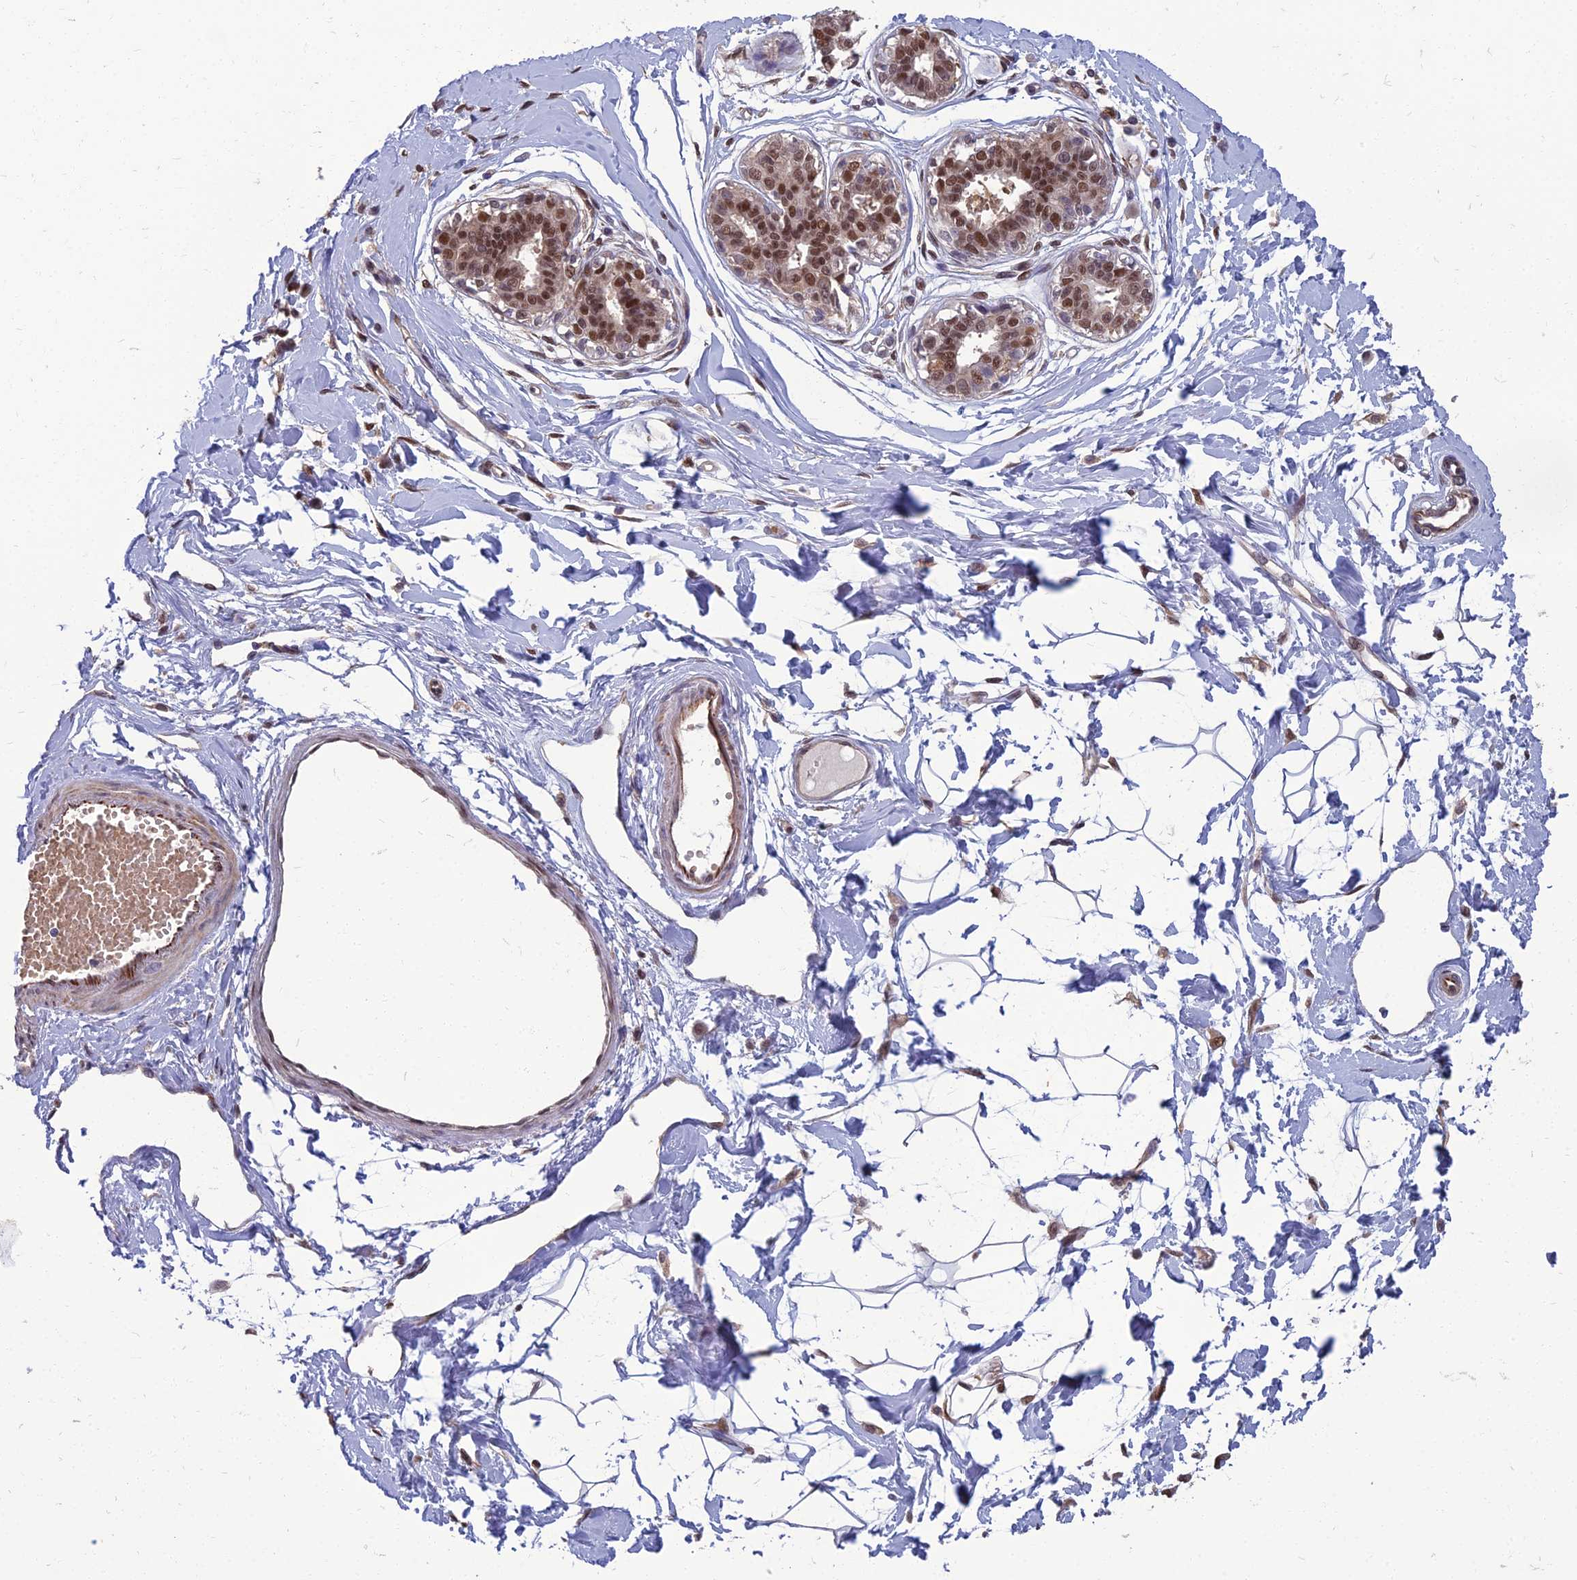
{"staining": {"intensity": "negative", "quantity": "none", "location": "none"}, "tissue": "breast", "cell_type": "Adipocytes", "image_type": "normal", "snomed": [{"axis": "morphology", "description": "Normal tissue, NOS"}, {"axis": "topography", "description": "Breast"}], "caption": "The immunohistochemistry (IHC) photomicrograph has no significant expression in adipocytes of breast.", "gene": "NR4A3", "patient": {"sex": "female", "age": 45}}